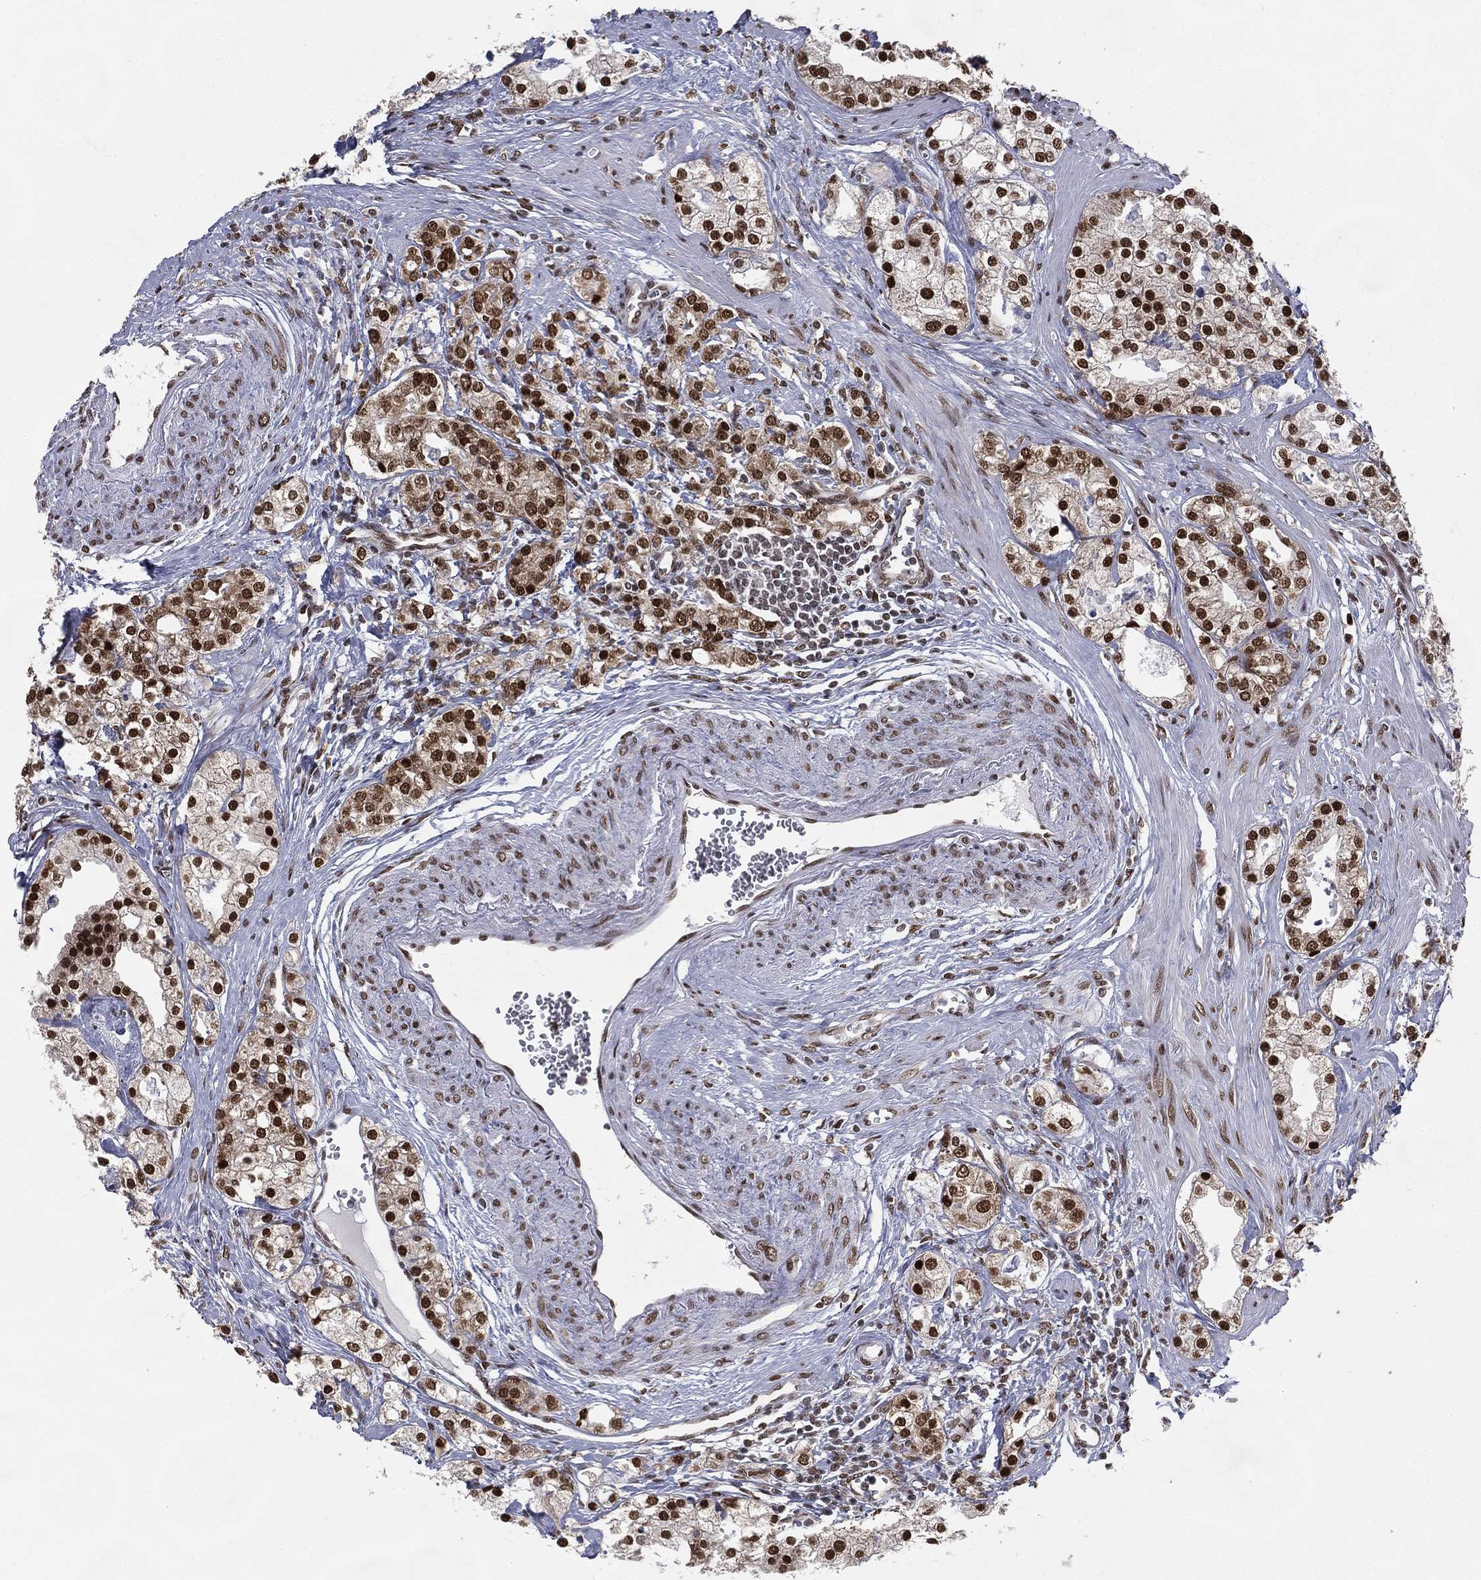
{"staining": {"intensity": "strong", "quantity": ">75%", "location": "nuclear"}, "tissue": "prostate cancer", "cell_type": "Tumor cells", "image_type": "cancer", "snomed": [{"axis": "morphology", "description": "Adenocarcinoma, NOS"}, {"axis": "topography", "description": "Prostate and seminal vesicle, NOS"}, {"axis": "topography", "description": "Prostate"}], "caption": "Immunohistochemistry (IHC) image of neoplastic tissue: human prostate cancer stained using immunohistochemistry (IHC) reveals high levels of strong protein expression localized specifically in the nuclear of tumor cells, appearing as a nuclear brown color.", "gene": "FUBP3", "patient": {"sex": "male", "age": 62}}